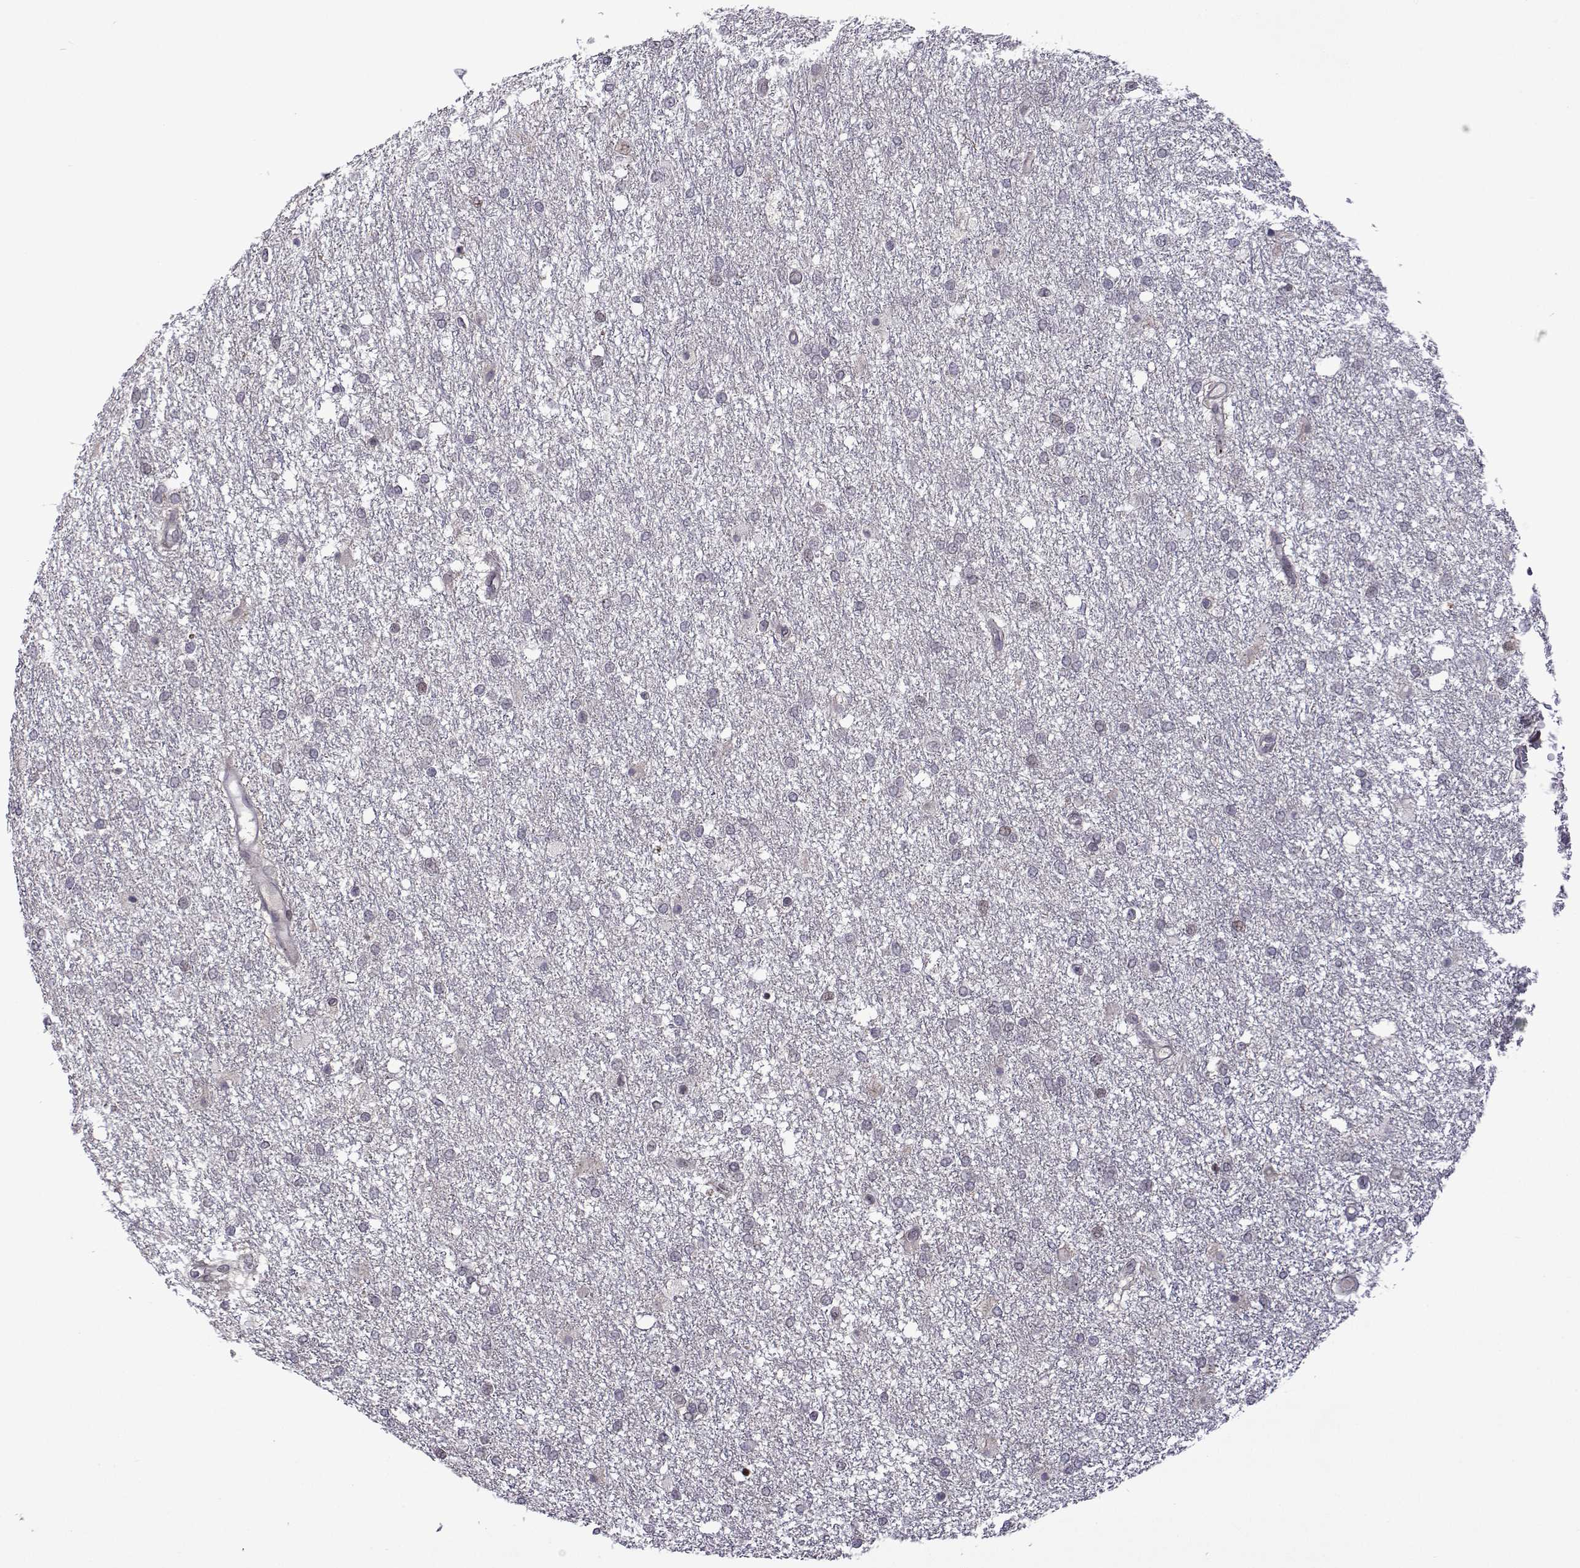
{"staining": {"intensity": "negative", "quantity": "none", "location": "none"}, "tissue": "glioma", "cell_type": "Tumor cells", "image_type": "cancer", "snomed": [{"axis": "morphology", "description": "Glioma, malignant, High grade"}, {"axis": "topography", "description": "Brain"}], "caption": "Immunohistochemical staining of malignant glioma (high-grade) demonstrates no significant staining in tumor cells. The staining is performed using DAB brown chromogen with nuclei counter-stained in using hematoxylin.", "gene": "EFCAB3", "patient": {"sex": "female", "age": 61}}